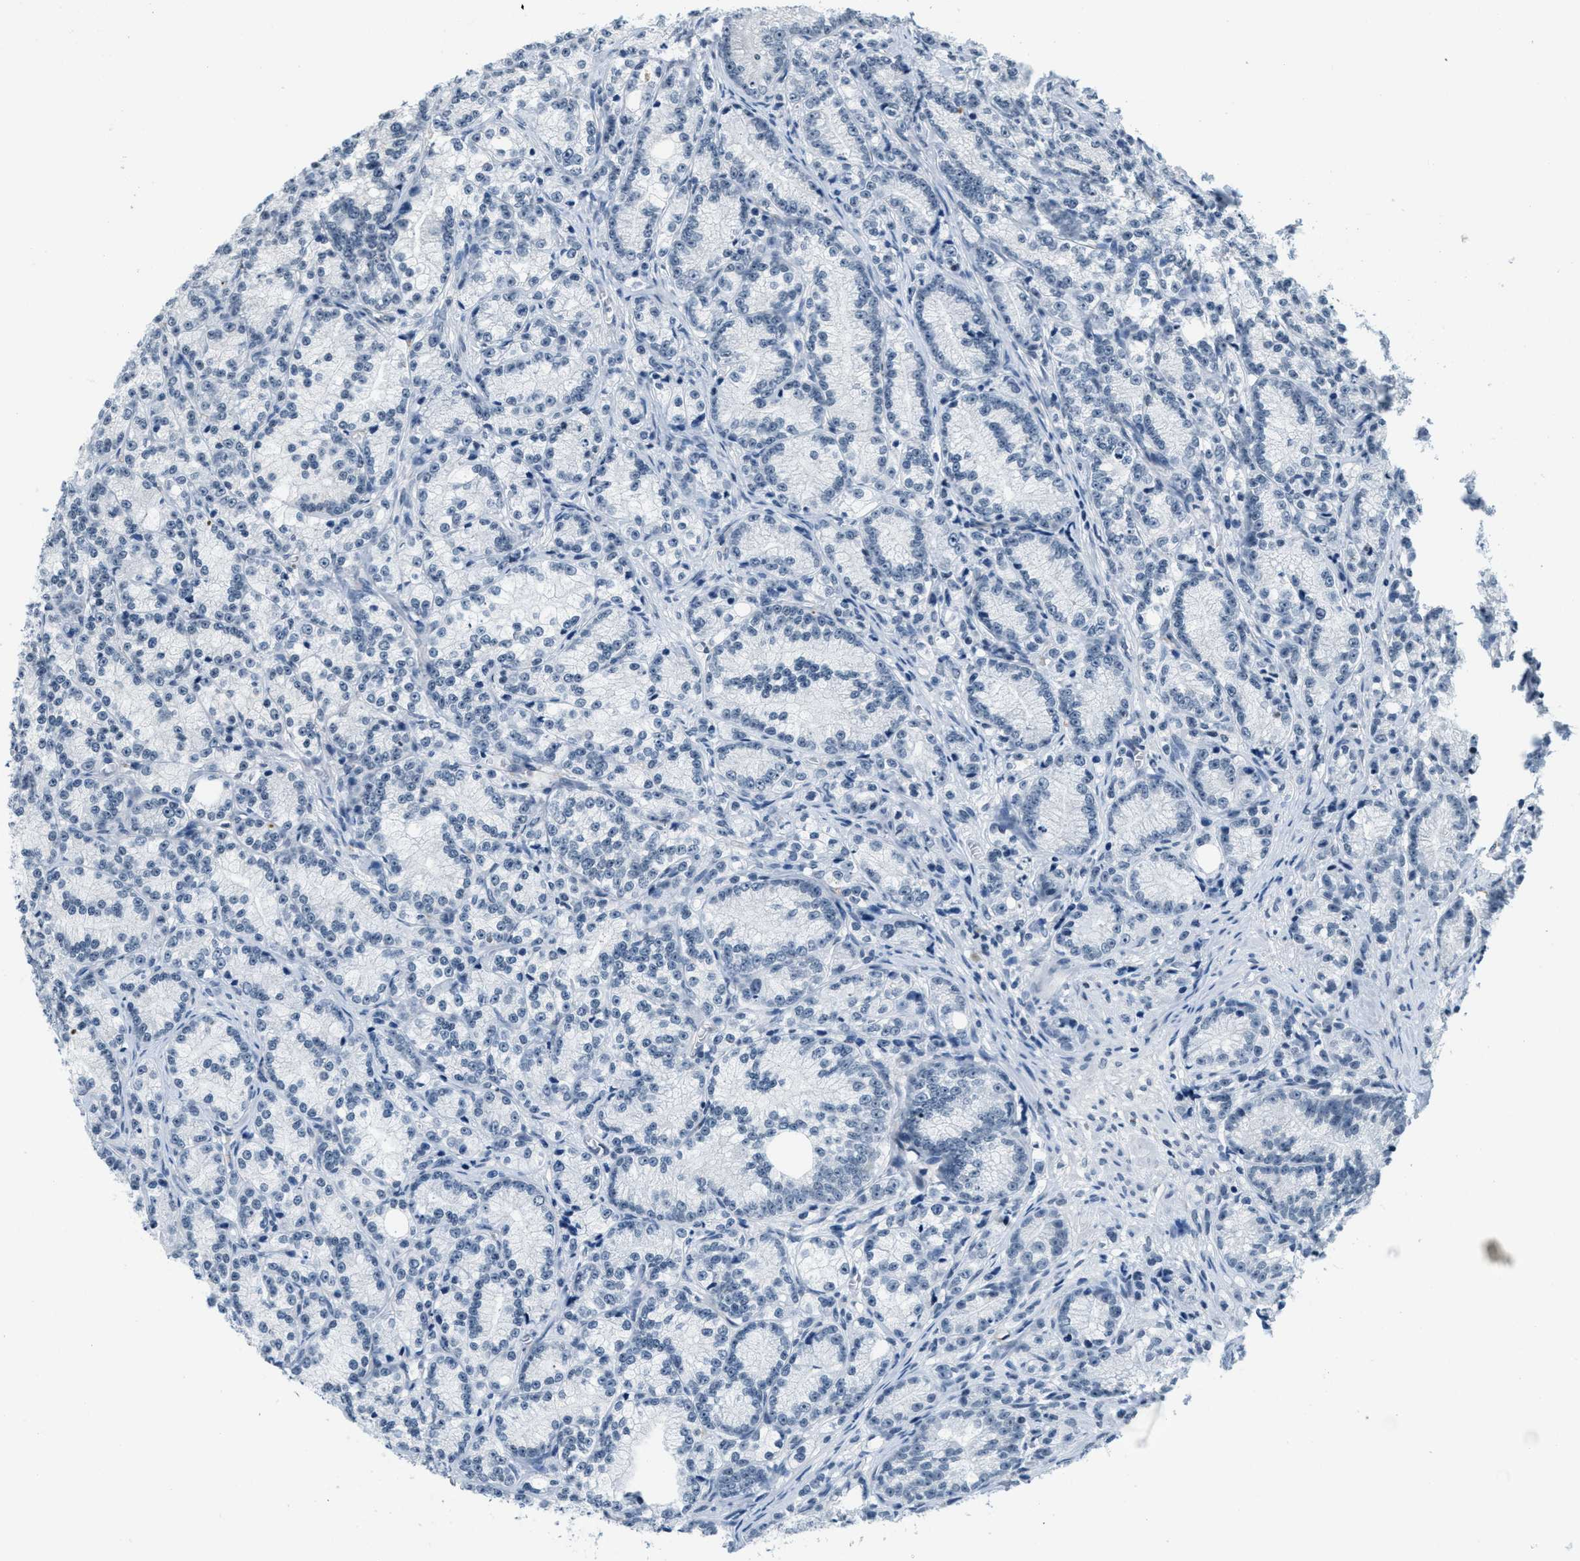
{"staining": {"intensity": "negative", "quantity": "none", "location": "none"}, "tissue": "prostate cancer", "cell_type": "Tumor cells", "image_type": "cancer", "snomed": [{"axis": "morphology", "description": "Adenocarcinoma, Low grade"}, {"axis": "topography", "description": "Prostate"}], "caption": "Micrograph shows no significant protein staining in tumor cells of prostate cancer (low-grade adenocarcinoma).", "gene": "CA4", "patient": {"sex": "male", "age": 89}}